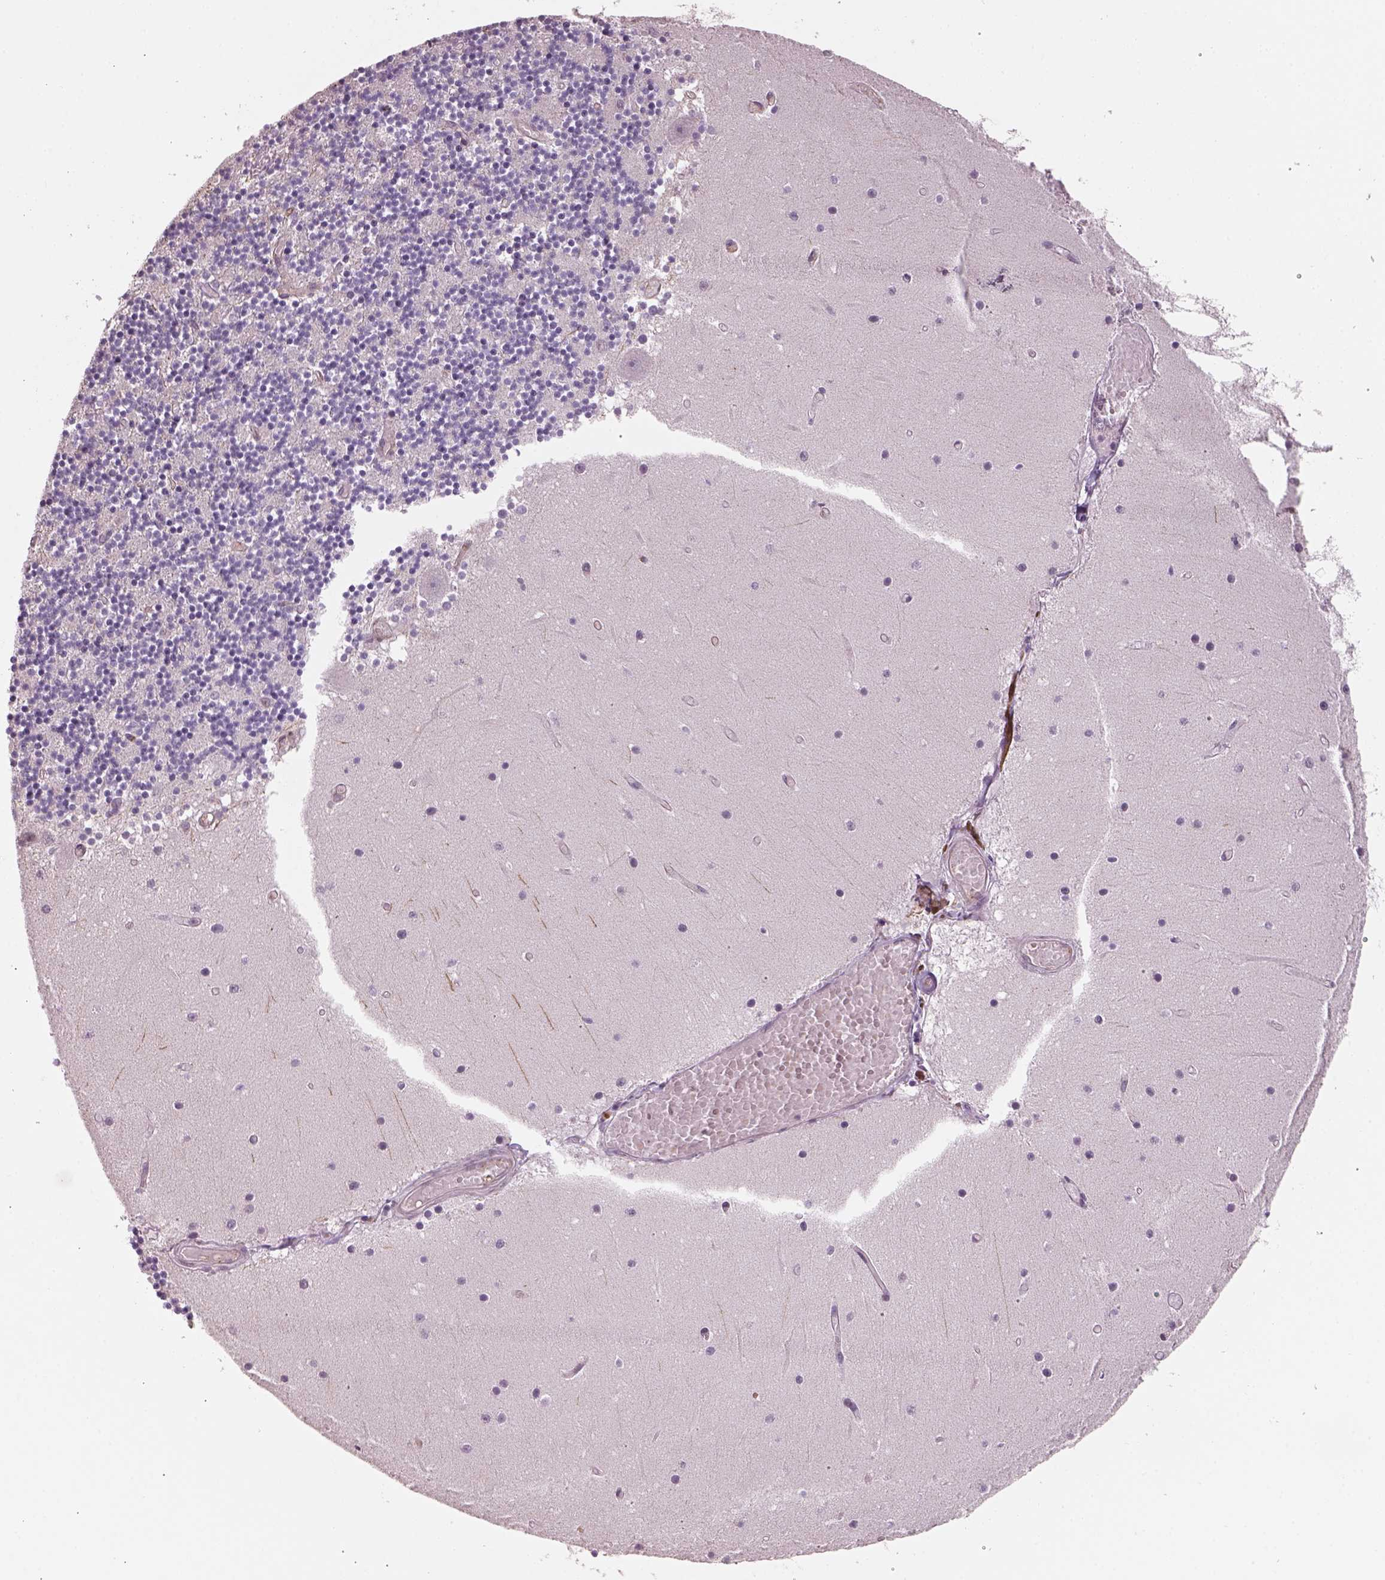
{"staining": {"intensity": "negative", "quantity": "none", "location": "none"}, "tissue": "cerebellum", "cell_type": "Cells in granular layer", "image_type": "normal", "snomed": [{"axis": "morphology", "description": "Normal tissue, NOS"}, {"axis": "topography", "description": "Cerebellum"}], "caption": "Cells in granular layer show no significant expression in unremarkable cerebellum. Nuclei are stained in blue.", "gene": "NAT8B", "patient": {"sex": "female", "age": 28}}